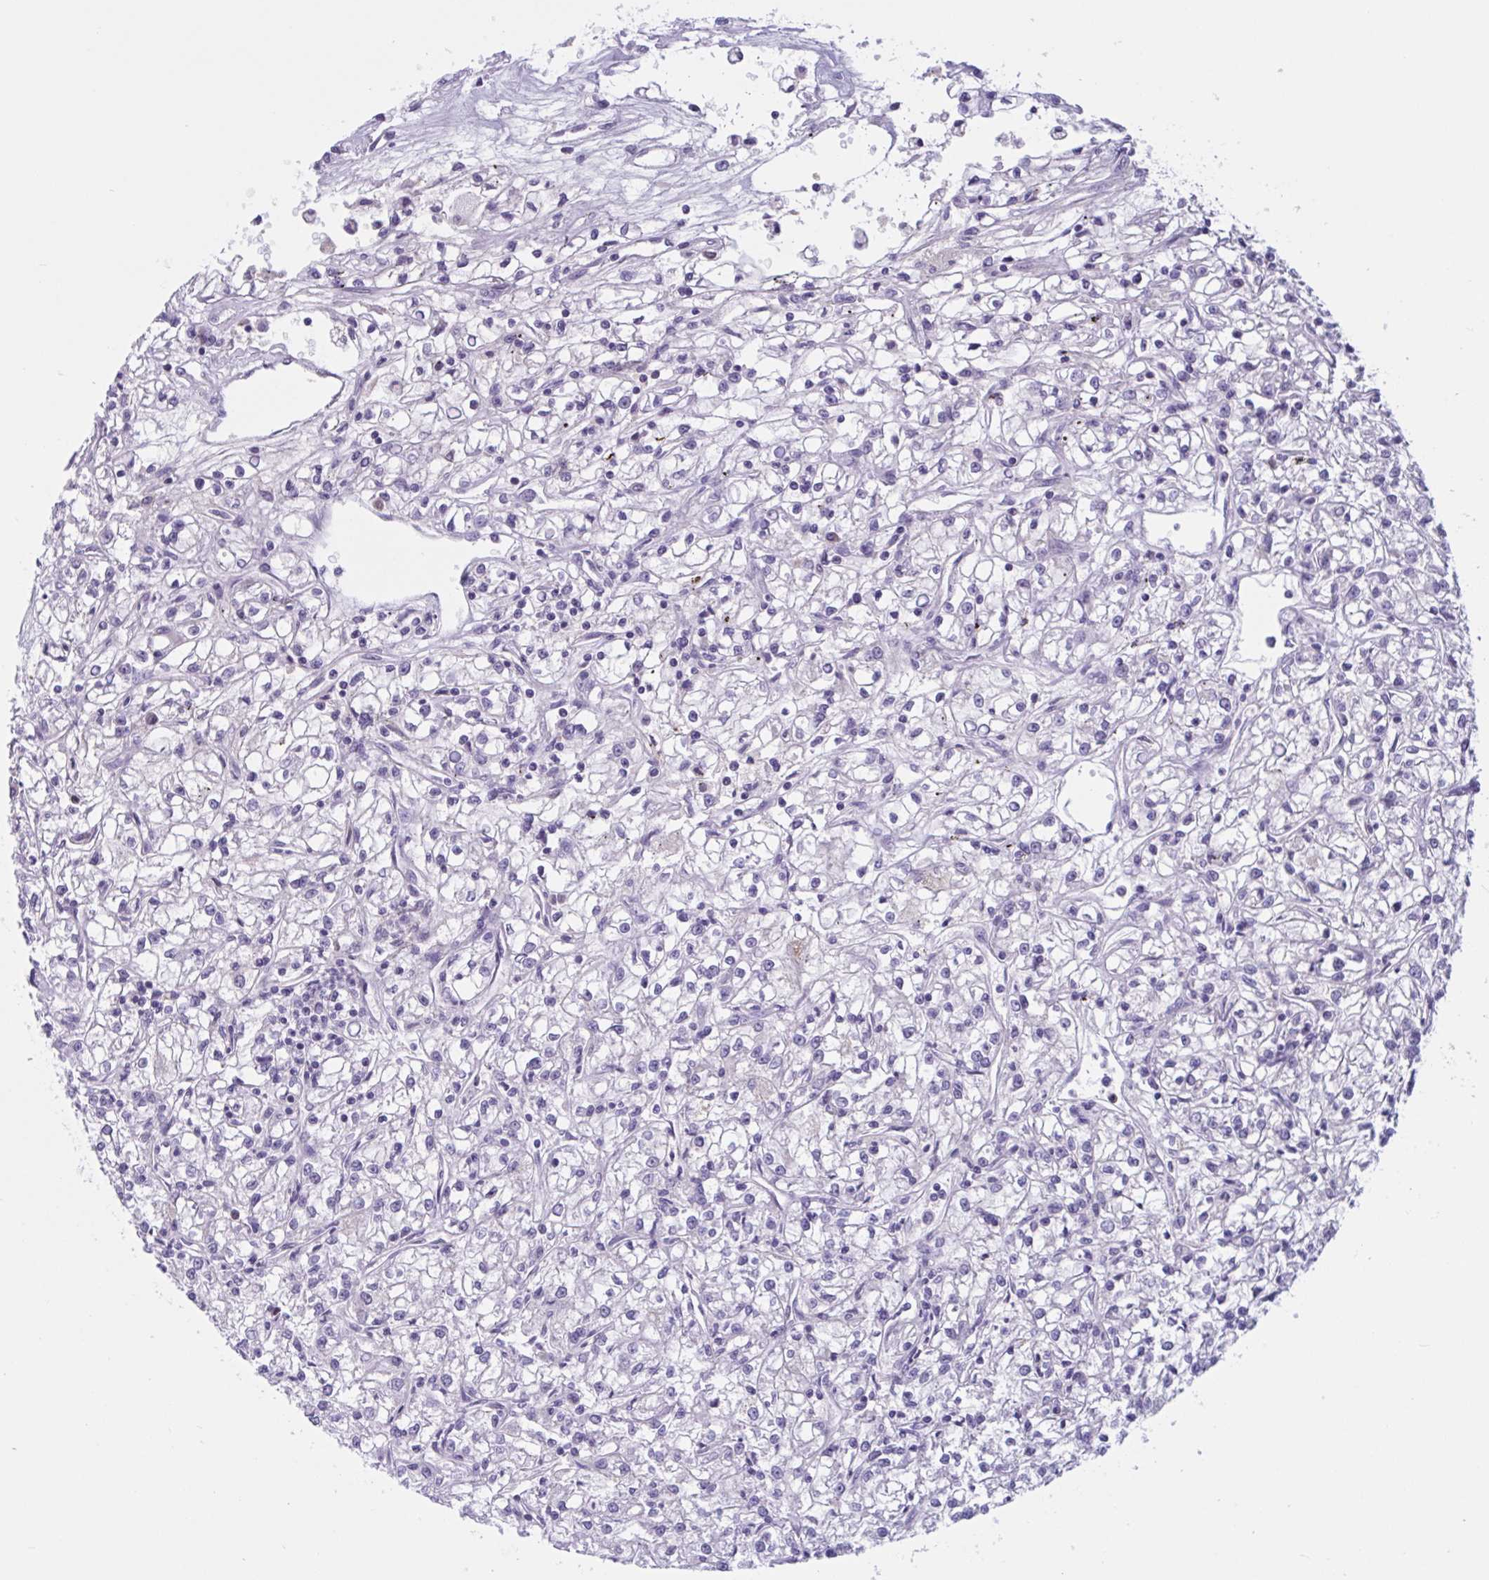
{"staining": {"intensity": "negative", "quantity": "none", "location": "none"}, "tissue": "renal cancer", "cell_type": "Tumor cells", "image_type": "cancer", "snomed": [{"axis": "morphology", "description": "Adenocarcinoma, NOS"}, {"axis": "topography", "description": "Kidney"}], "caption": "The image reveals no staining of tumor cells in renal cancer (adenocarcinoma). (Stains: DAB immunohistochemistry (IHC) with hematoxylin counter stain, Microscopy: brightfield microscopy at high magnification).", "gene": "WNT9B", "patient": {"sex": "female", "age": 59}}